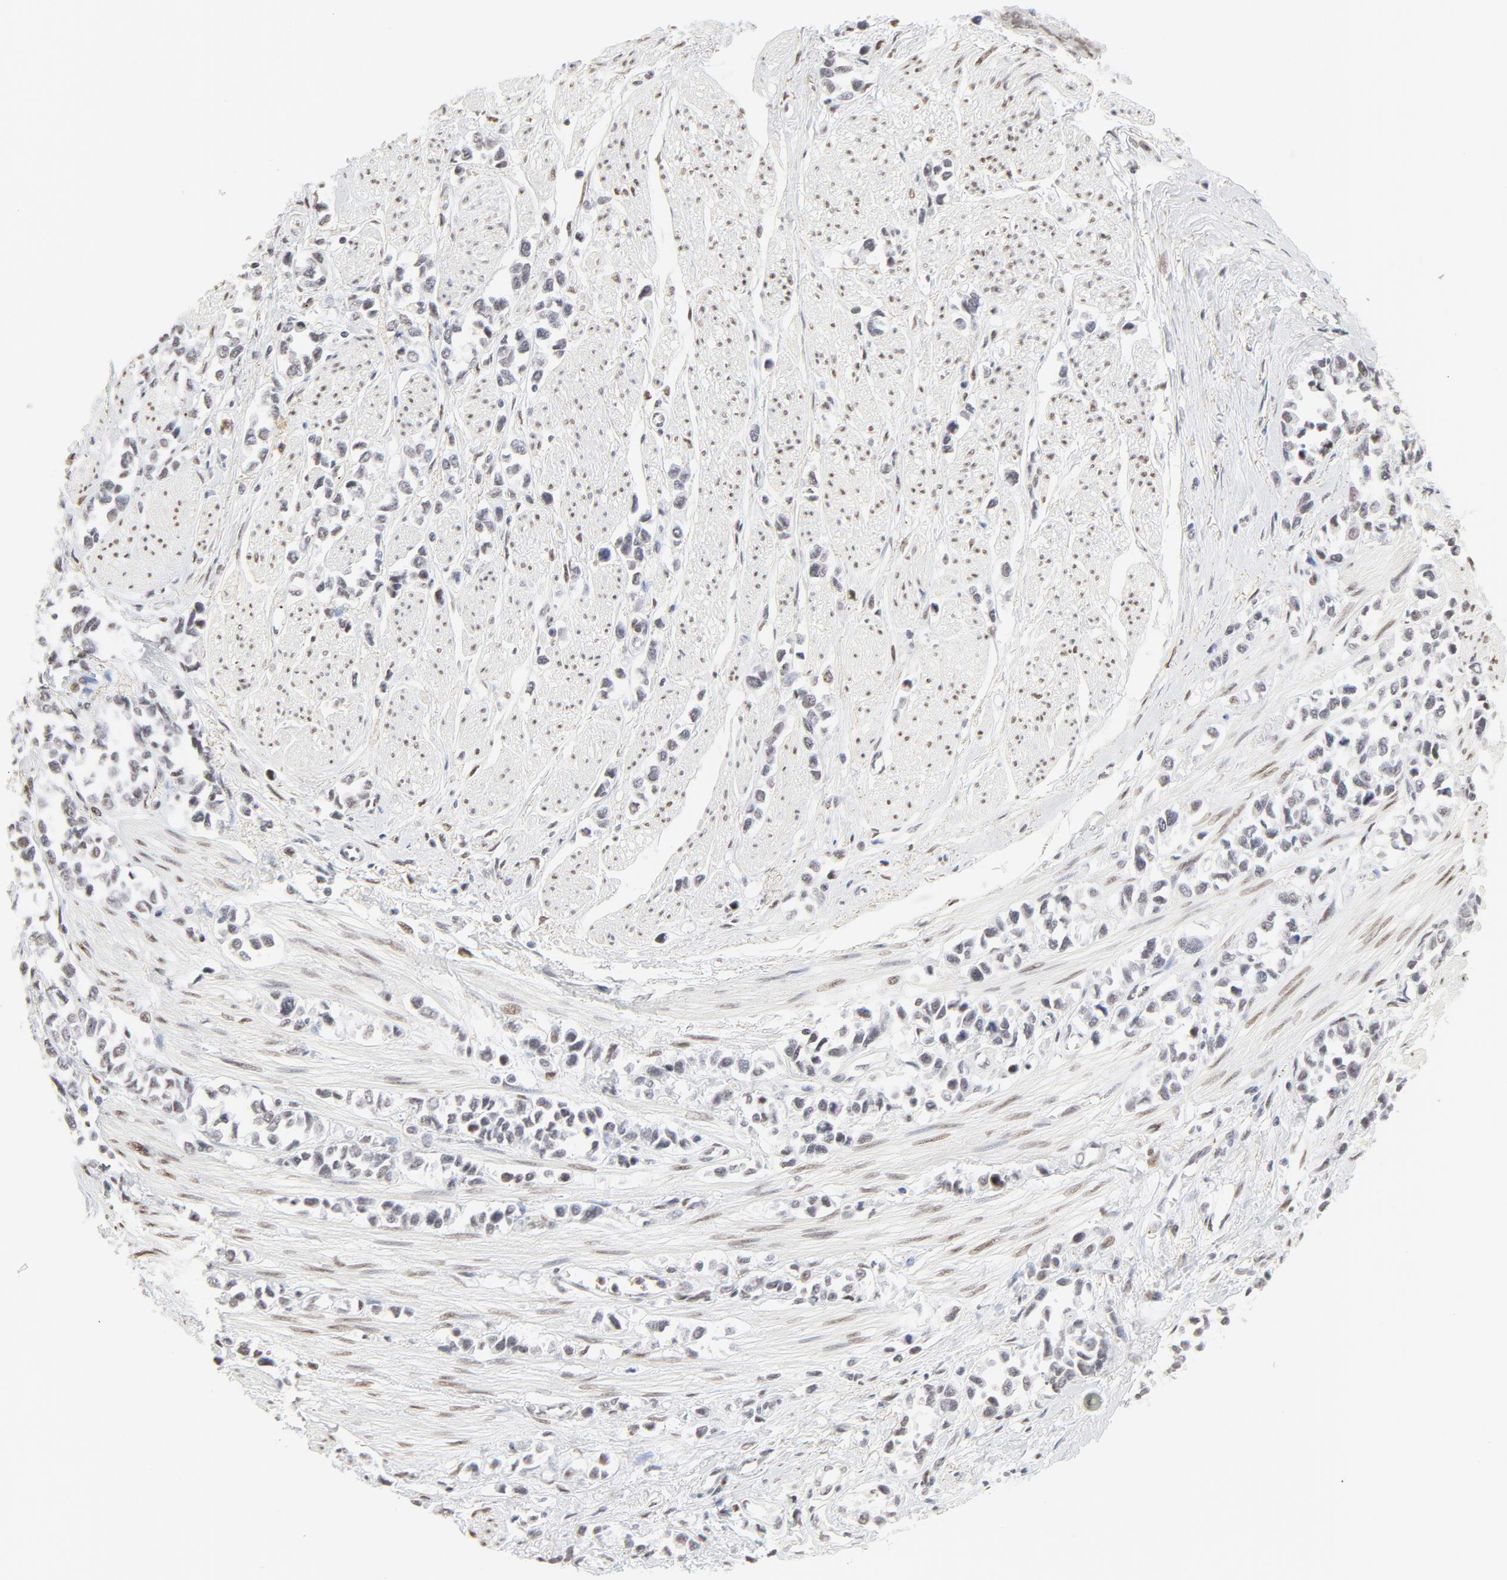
{"staining": {"intensity": "negative", "quantity": "none", "location": "none"}, "tissue": "stomach cancer", "cell_type": "Tumor cells", "image_type": "cancer", "snomed": [{"axis": "morphology", "description": "Adenocarcinoma, NOS"}, {"axis": "topography", "description": "Stomach, upper"}], "caption": "An immunohistochemistry image of stomach adenocarcinoma is shown. There is no staining in tumor cells of stomach adenocarcinoma.", "gene": "PBX1", "patient": {"sex": "male", "age": 76}}